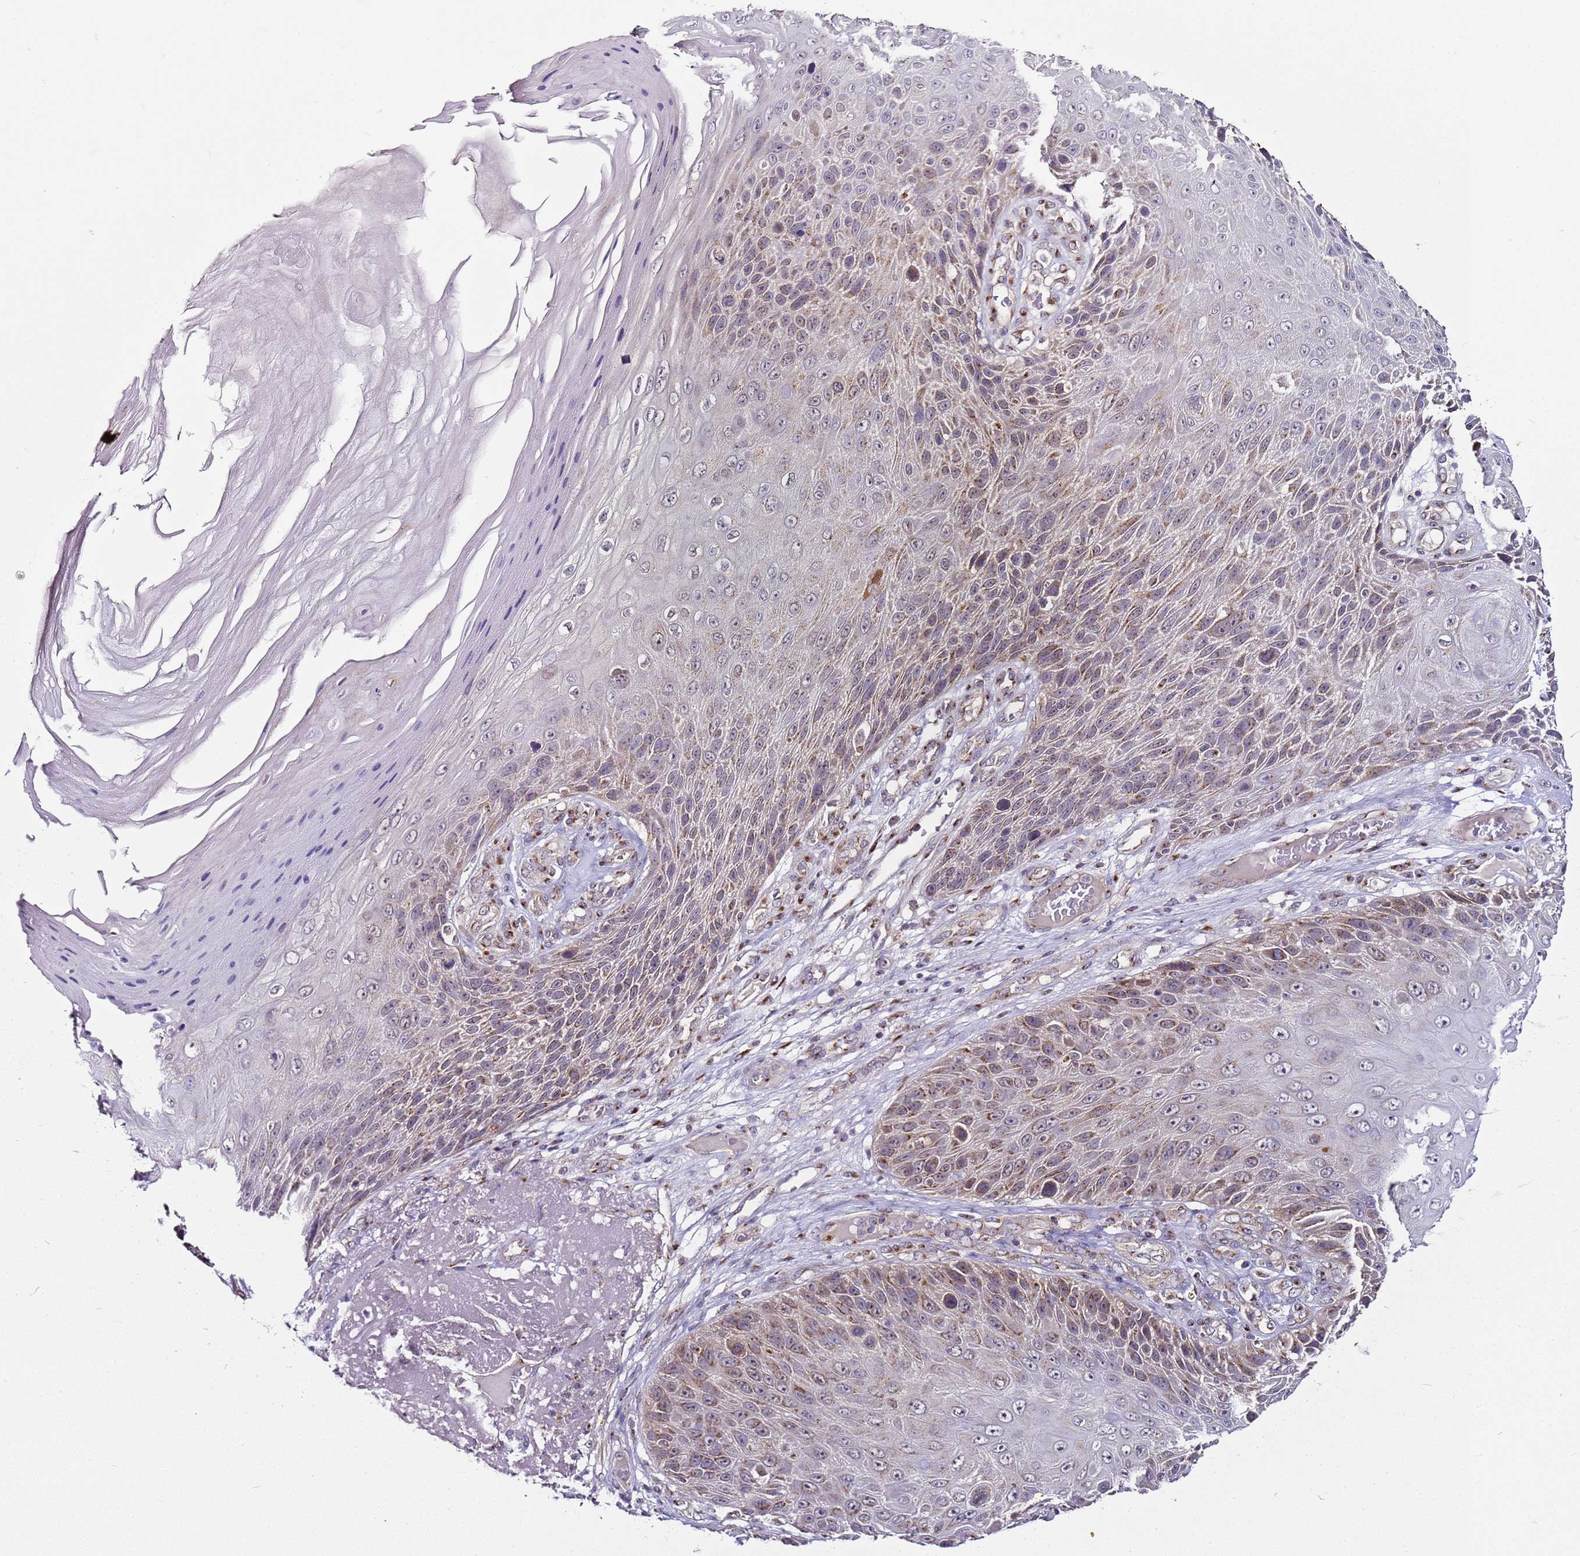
{"staining": {"intensity": "weak", "quantity": "25%-75%", "location": "cytoplasmic/membranous"}, "tissue": "skin cancer", "cell_type": "Tumor cells", "image_type": "cancer", "snomed": [{"axis": "morphology", "description": "Squamous cell carcinoma, NOS"}, {"axis": "topography", "description": "Skin"}], "caption": "Immunohistochemical staining of squamous cell carcinoma (skin) shows weak cytoplasmic/membranous protein expression in approximately 25%-75% of tumor cells.", "gene": "MRPL49", "patient": {"sex": "female", "age": 88}}